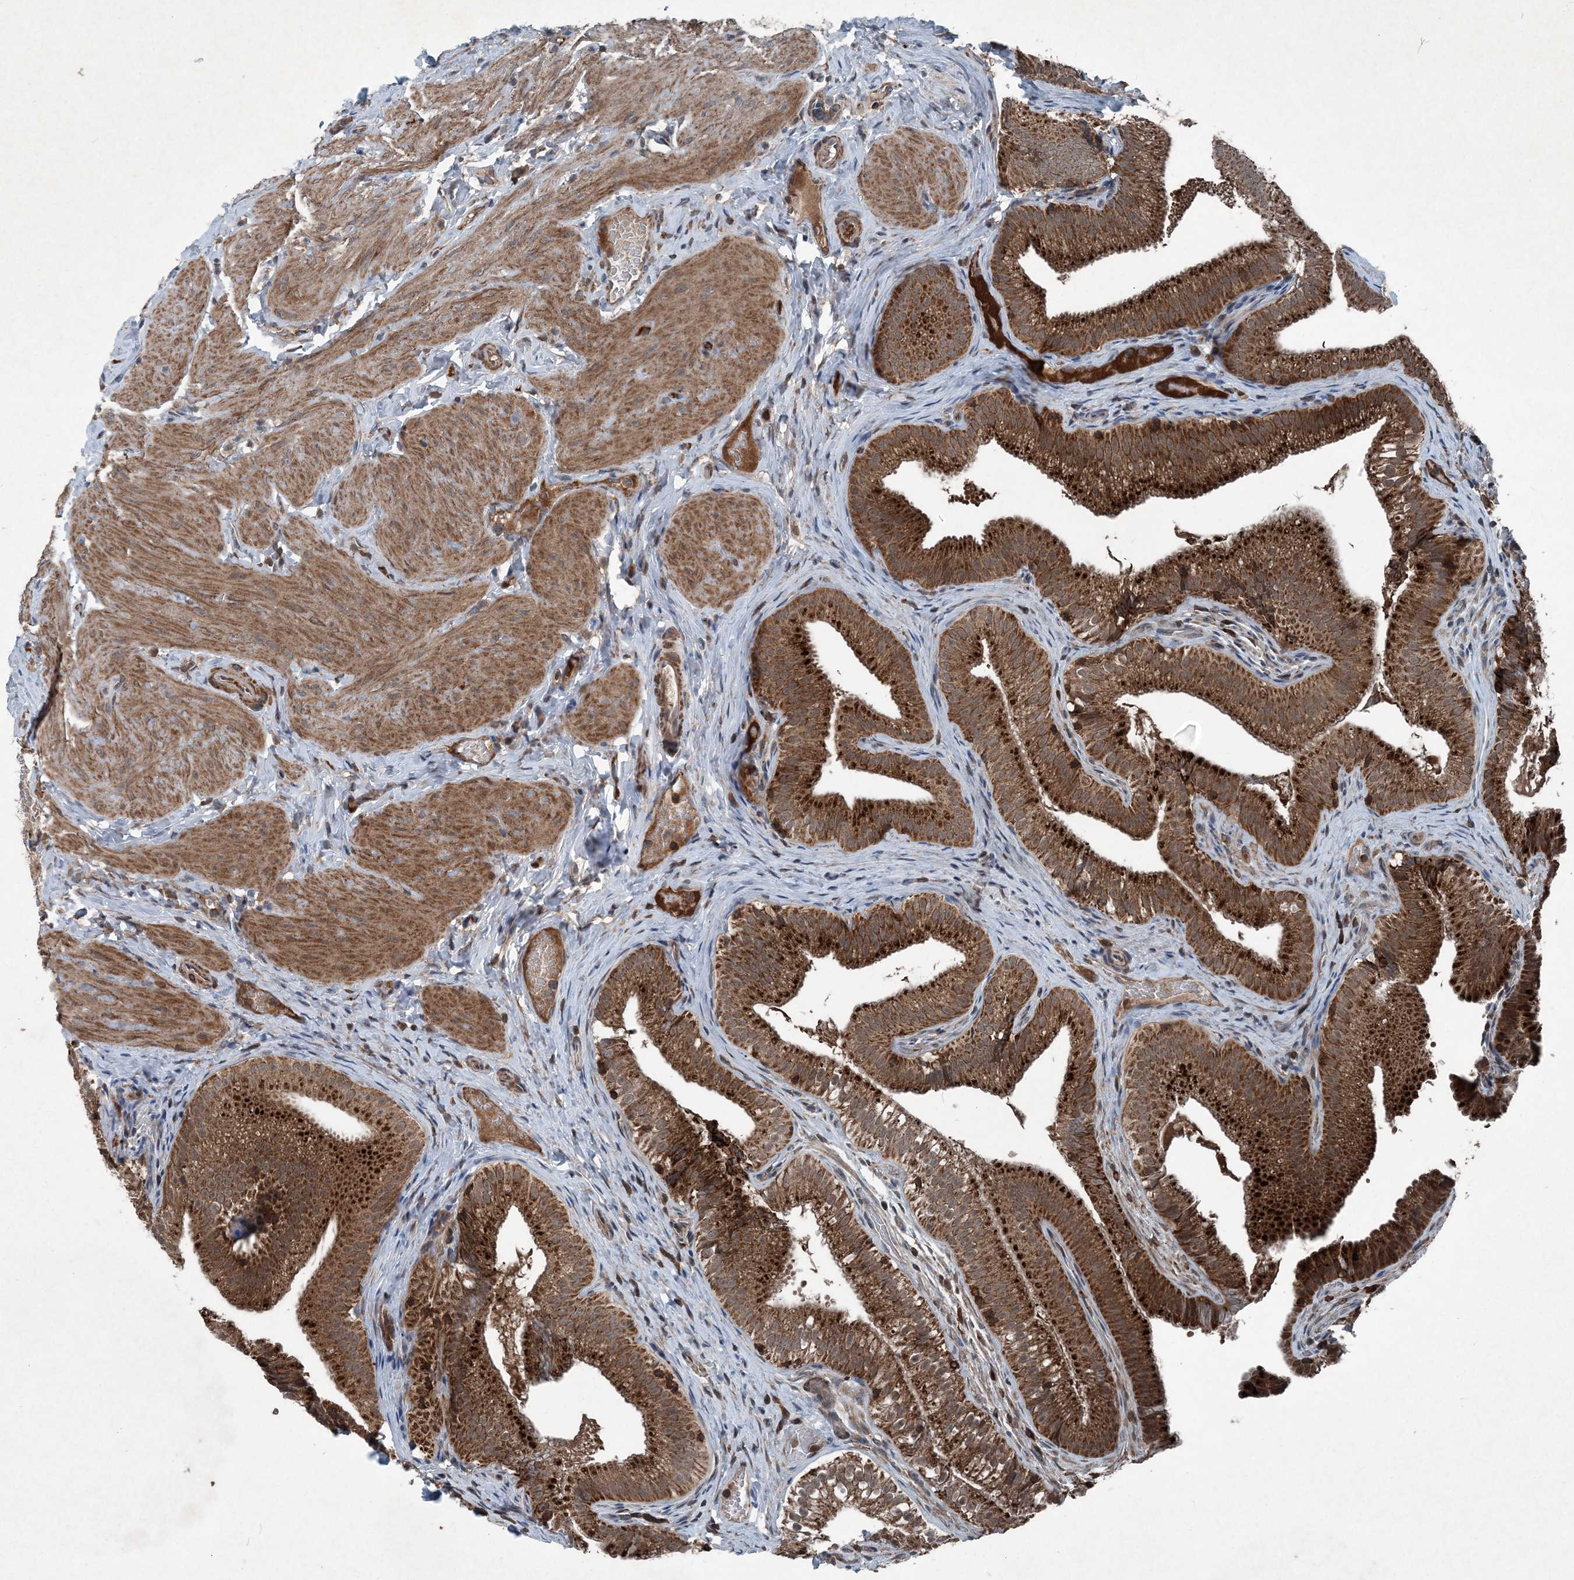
{"staining": {"intensity": "strong", "quantity": ">75%", "location": "cytoplasmic/membranous"}, "tissue": "gallbladder", "cell_type": "Glandular cells", "image_type": "normal", "snomed": [{"axis": "morphology", "description": "Normal tissue, NOS"}, {"axis": "topography", "description": "Gallbladder"}], "caption": "IHC staining of benign gallbladder, which displays high levels of strong cytoplasmic/membranous staining in approximately >75% of glandular cells indicating strong cytoplasmic/membranous protein expression. The staining was performed using DAB (3,3'-diaminobenzidine) (brown) for protein detection and nuclei were counterstained in hematoxylin (blue).", "gene": "NDUFA2", "patient": {"sex": "female", "age": 30}}